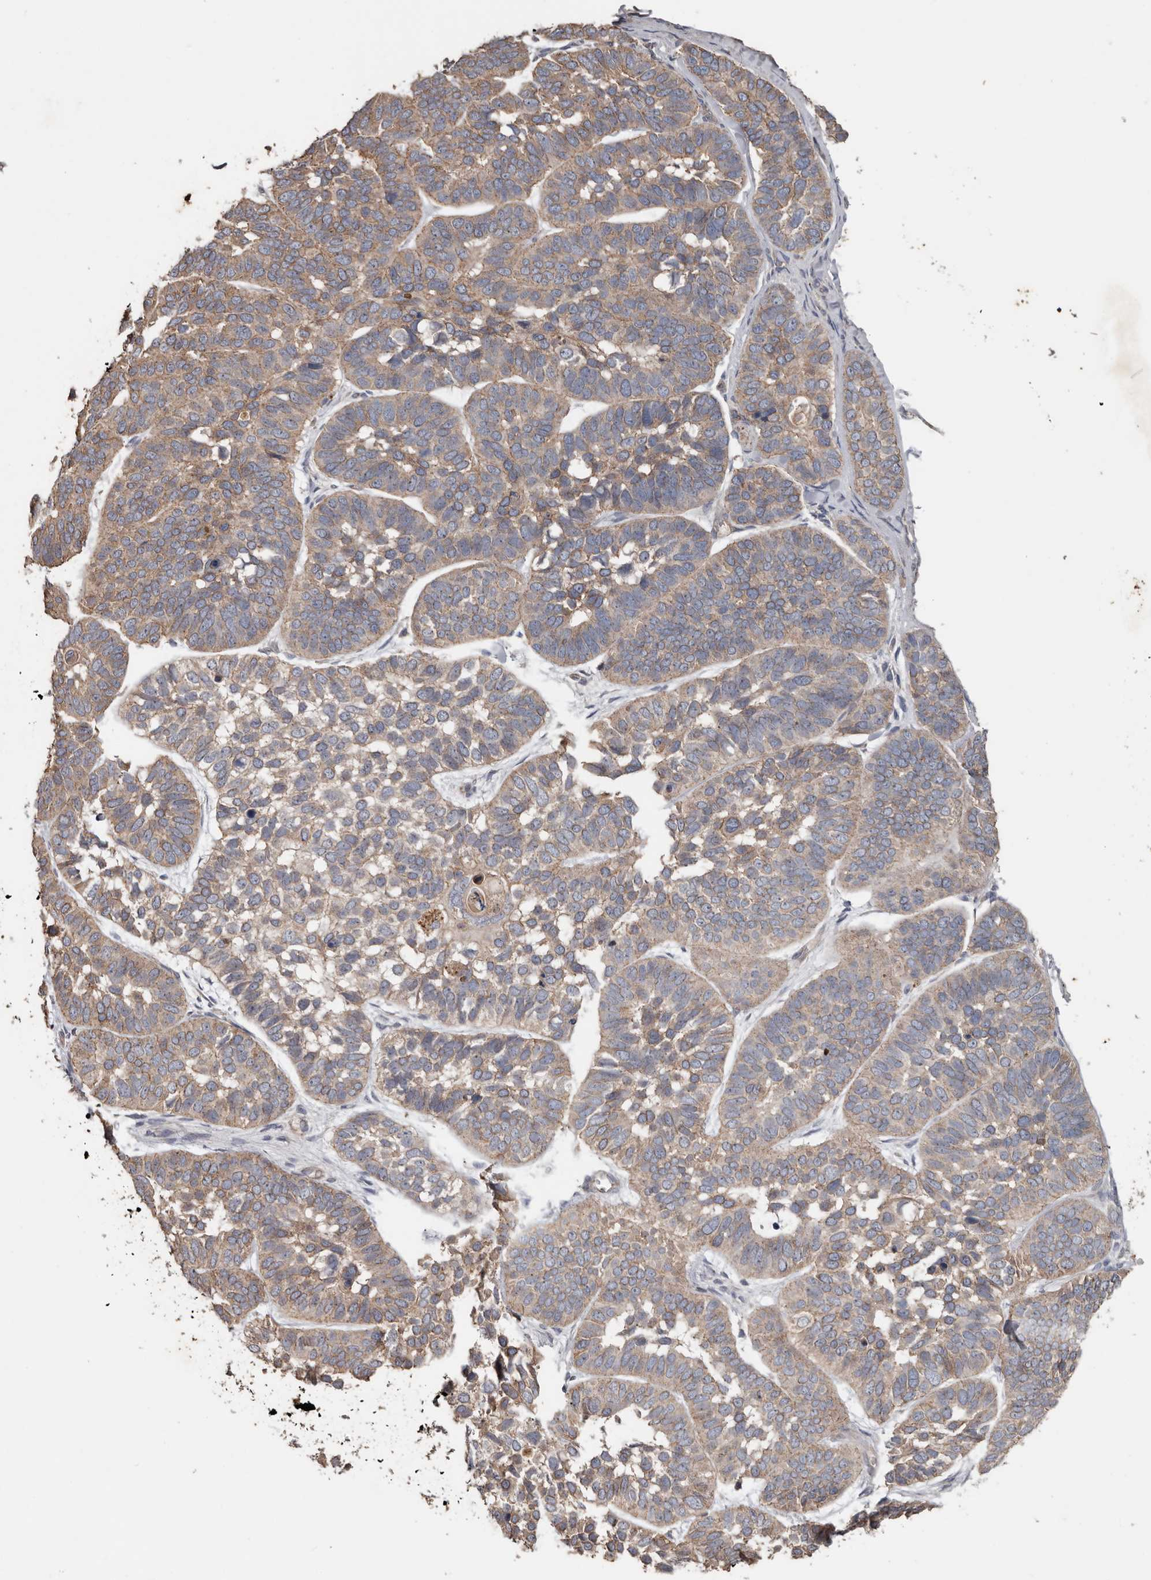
{"staining": {"intensity": "weak", "quantity": ">75%", "location": "cytoplasmic/membranous"}, "tissue": "skin cancer", "cell_type": "Tumor cells", "image_type": "cancer", "snomed": [{"axis": "morphology", "description": "Basal cell carcinoma"}, {"axis": "topography", "description": "Skin"}], "caption": "This is an image of IHC staining of skin basal cell carcinoma, which shows weak expression in the cytoplasmic/membranous of tumor cells.", "gene": "HYAL4", "patient": {"sex": "male", "age": 62}}